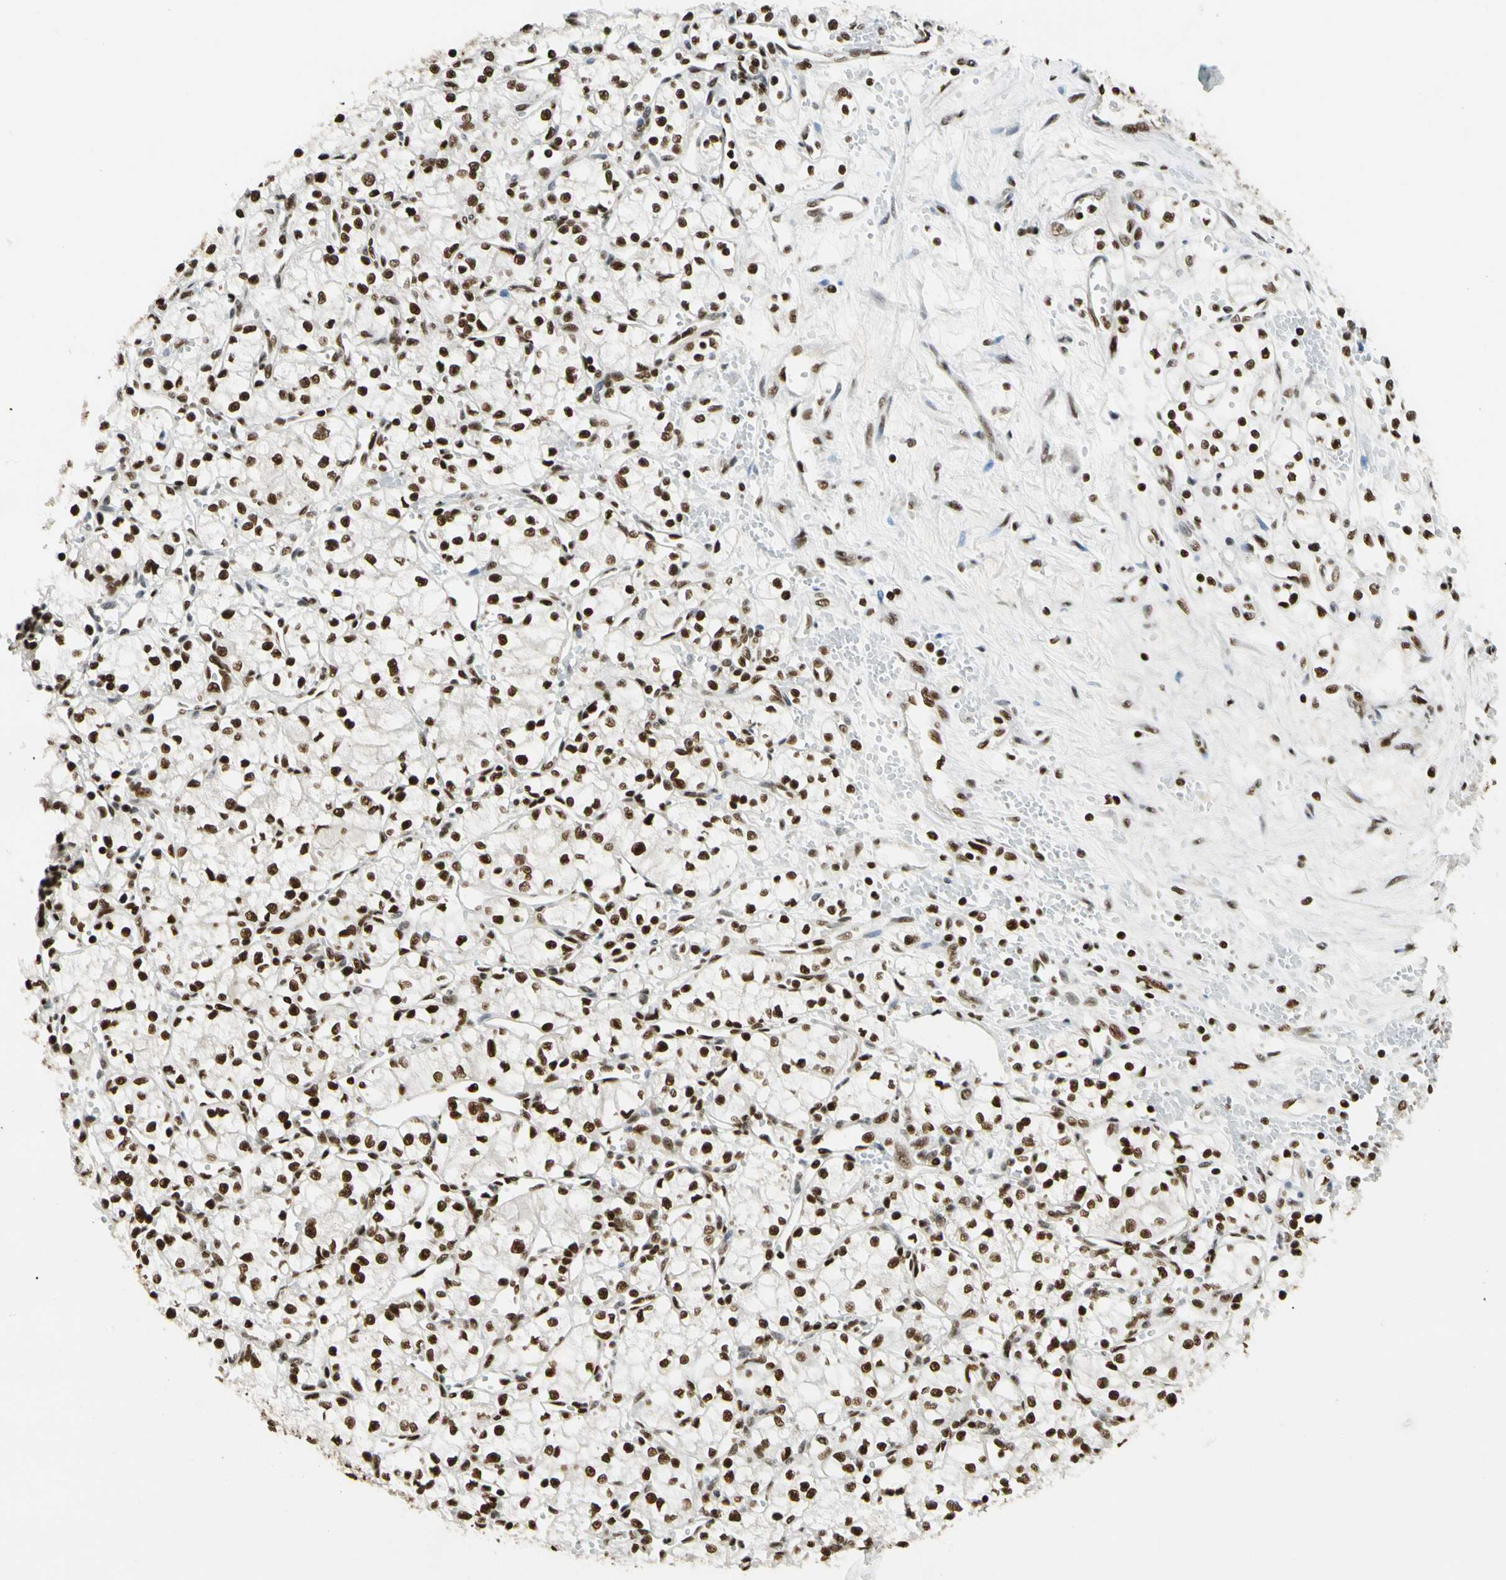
{"staining": {"intensity": "strong", "quantity": ">75%", "location": "nuclear"}, "tissue": "renal cancer", "cell_type": "Tumor cells", "image_type": "cancer", "snomed": [{"axis": "morphology", "description": "Normal tissue, NOS"}, {"axis": "morphology", "description": "Adenocarcinoma, NOS"}, {"axis": "topography", "description": "Kidney"}], "caption": "Immunohistochemistry (DAB) staining of human renal cancer (adenocarcinoma) reveals strong nuclear protein expression in approximately >75% of tumor cells.", "gene": "CDK12", "patient": {"sex": "male", "age": 59}}